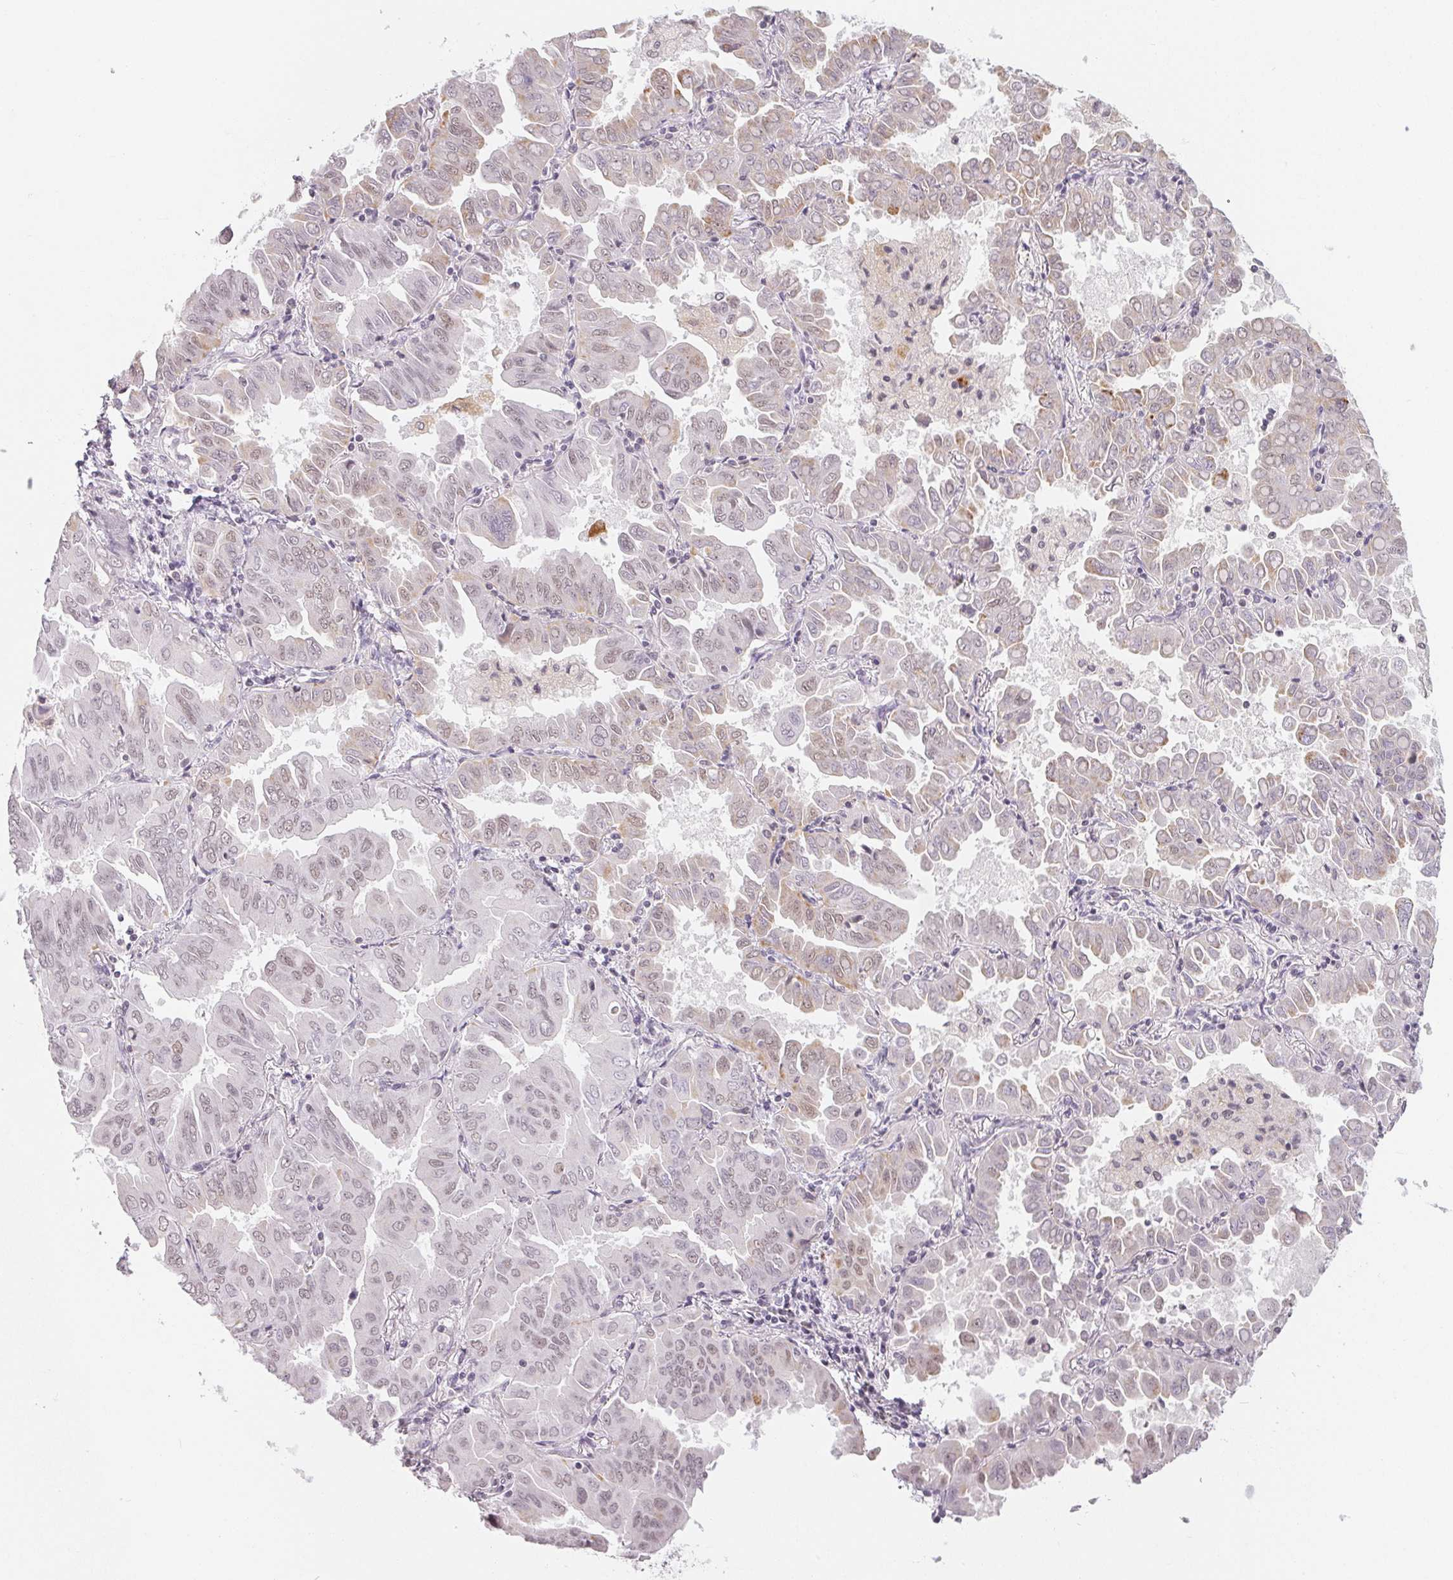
{"staining": {"intensity": "negative", "quantity": "none", "location": "none"}, "tissue": "lung cancer", "cell_type": "Tumor cells", "image_type": "cancer", "snomed": [{"axis": "morphology", "description": "Adenocarcinoma, NOS"}, {"axis": "topography", "description": "Lung"}], "caption": "Protein analysis of adenocarcinoma (lung) exhibits no significant staining in tumor cells.", "gene": "NXF3", "patient": {"sex": "male", "age": 64}}